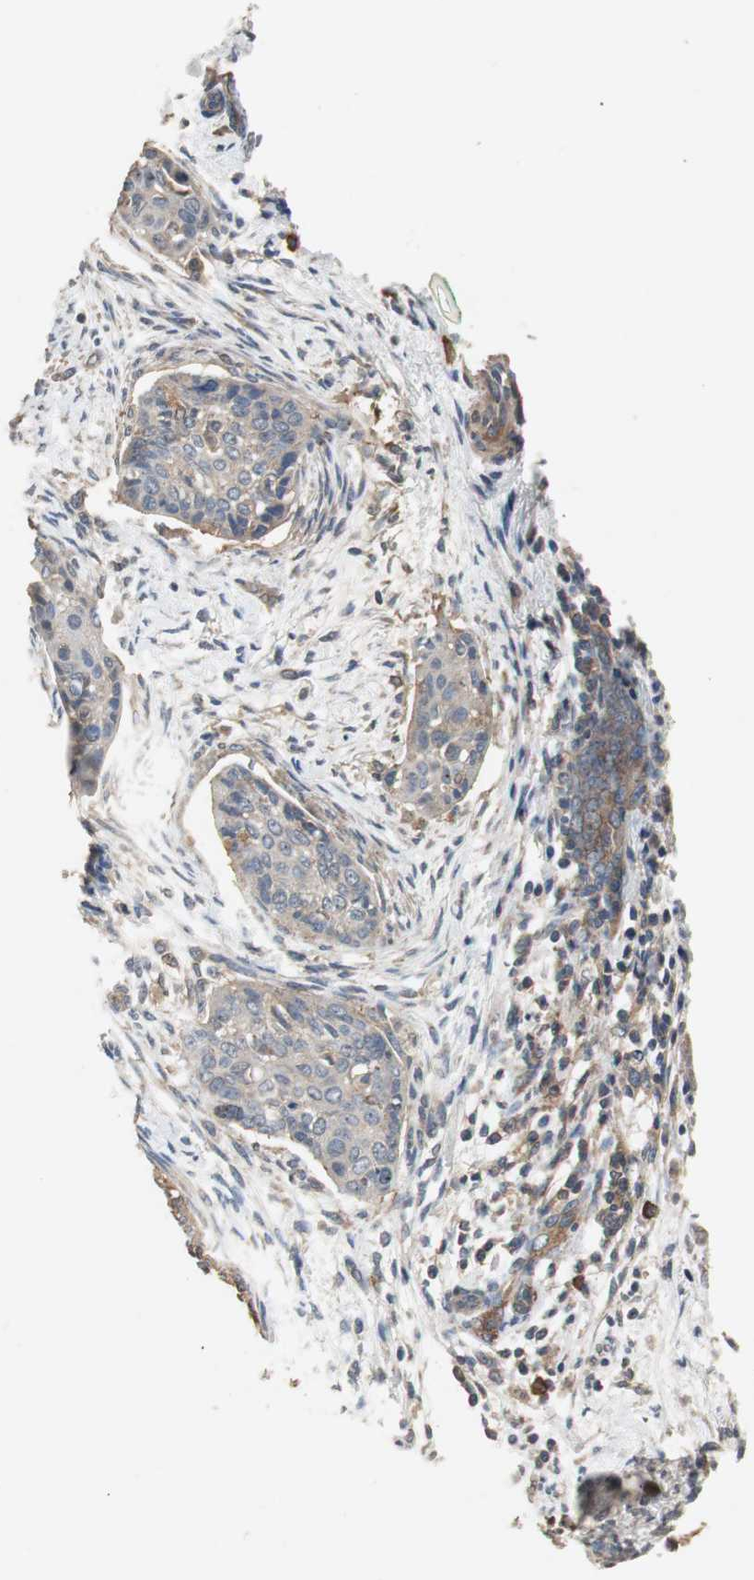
{"staining": {"intensity": "weak", "quantity": "<25%", "location": "cytoplasmic/membranous"}, "tissue": "cervical cancer", "cell_type": "Tumor cells", "image_type": "cancer", "snomed": [{"axis": "morphology", "description": "Squamous cell carcinoma, NOS"}, {"axis": "topography", "description": "Cervix"}], "caption": "An image of human squamous cell carcinoma (cervical) is negative for staining in tumor cells.", "gene": "TNFRSF14", "patient": {"sex": "female", "age": 33}}